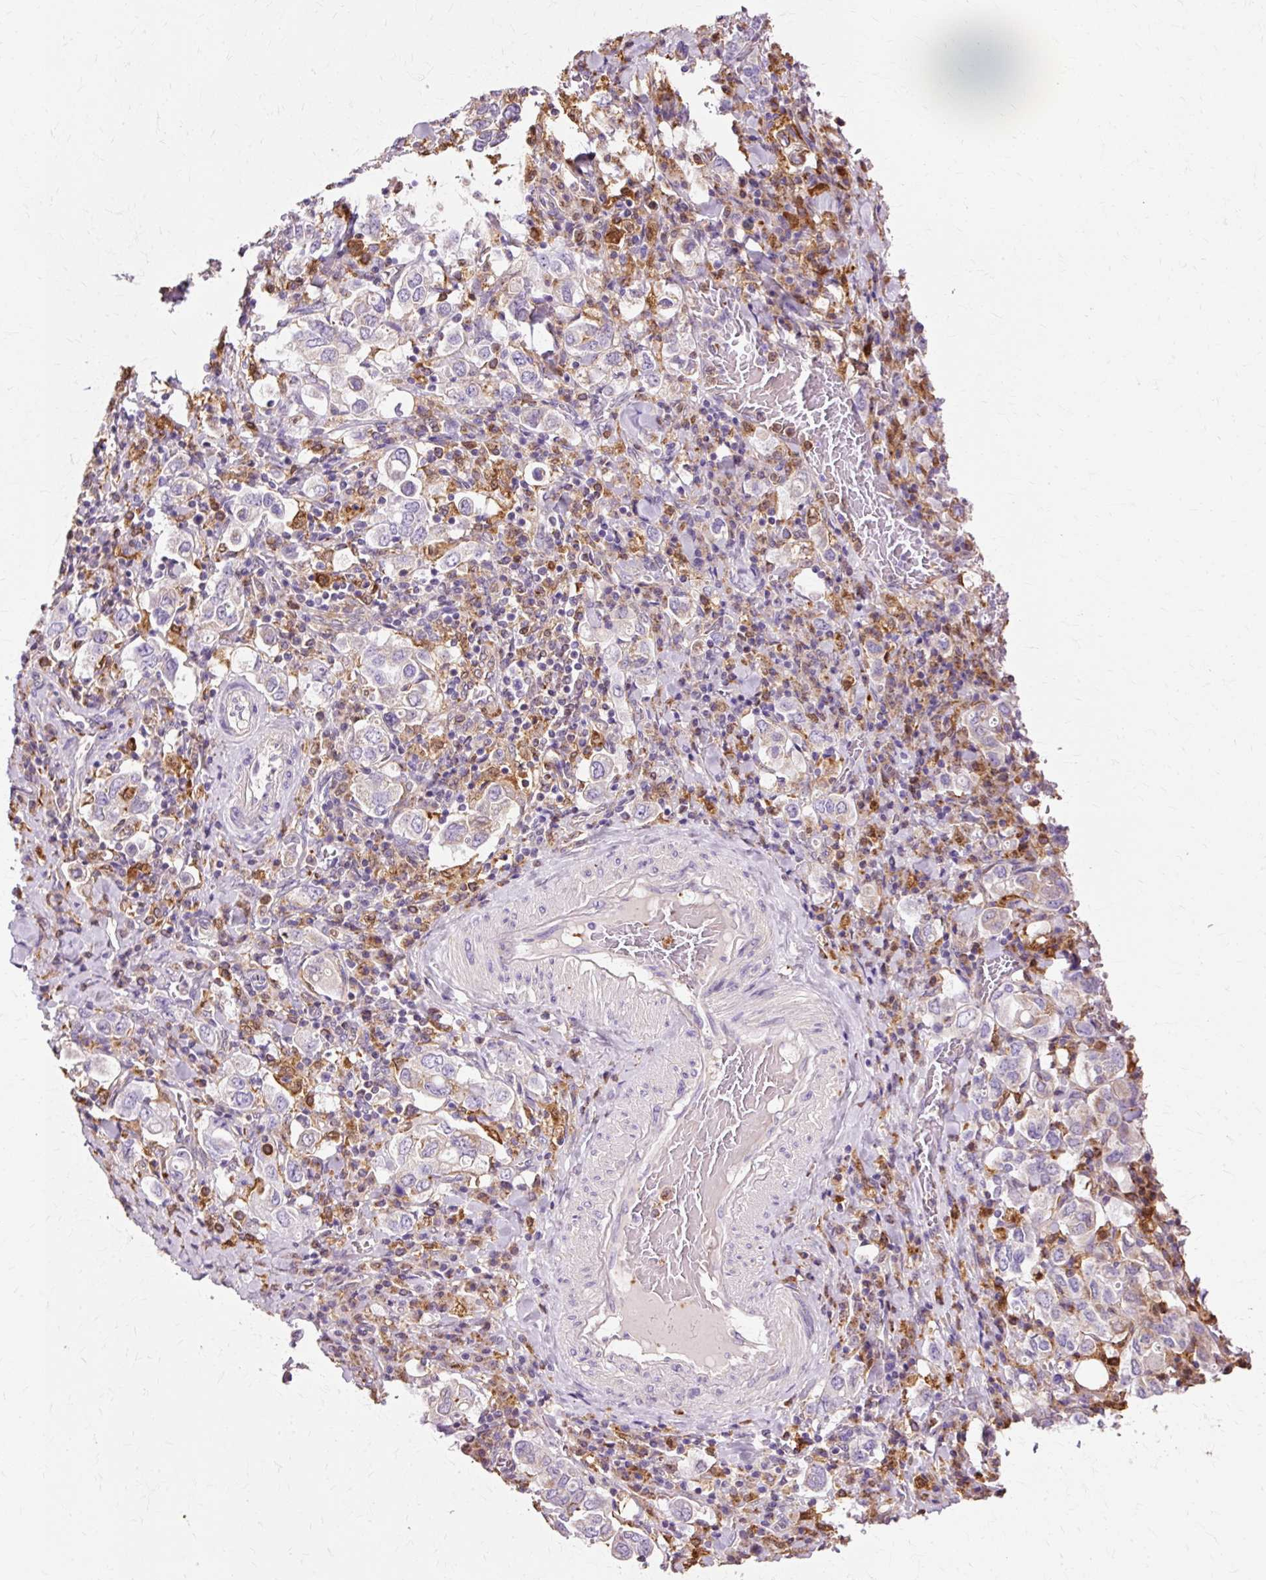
{"staining": {"intensity": "negative", "quantity": "none", "location": "none"}, "tissue": "stomach cancer", "cell_type": "Tumor cells", "image_type": "cancer", "snomed": [{"axis": "morphology", "description": "Adenocarcinoma, NOS"}, {"axis": "topography", "description": "Stomach, upper"}], "caption": "Immunohistochemistry of stomach cancer shows no staining in tumor cells.", "gene": "GPX1", "patient": {"sex": "male", "age": 62}}